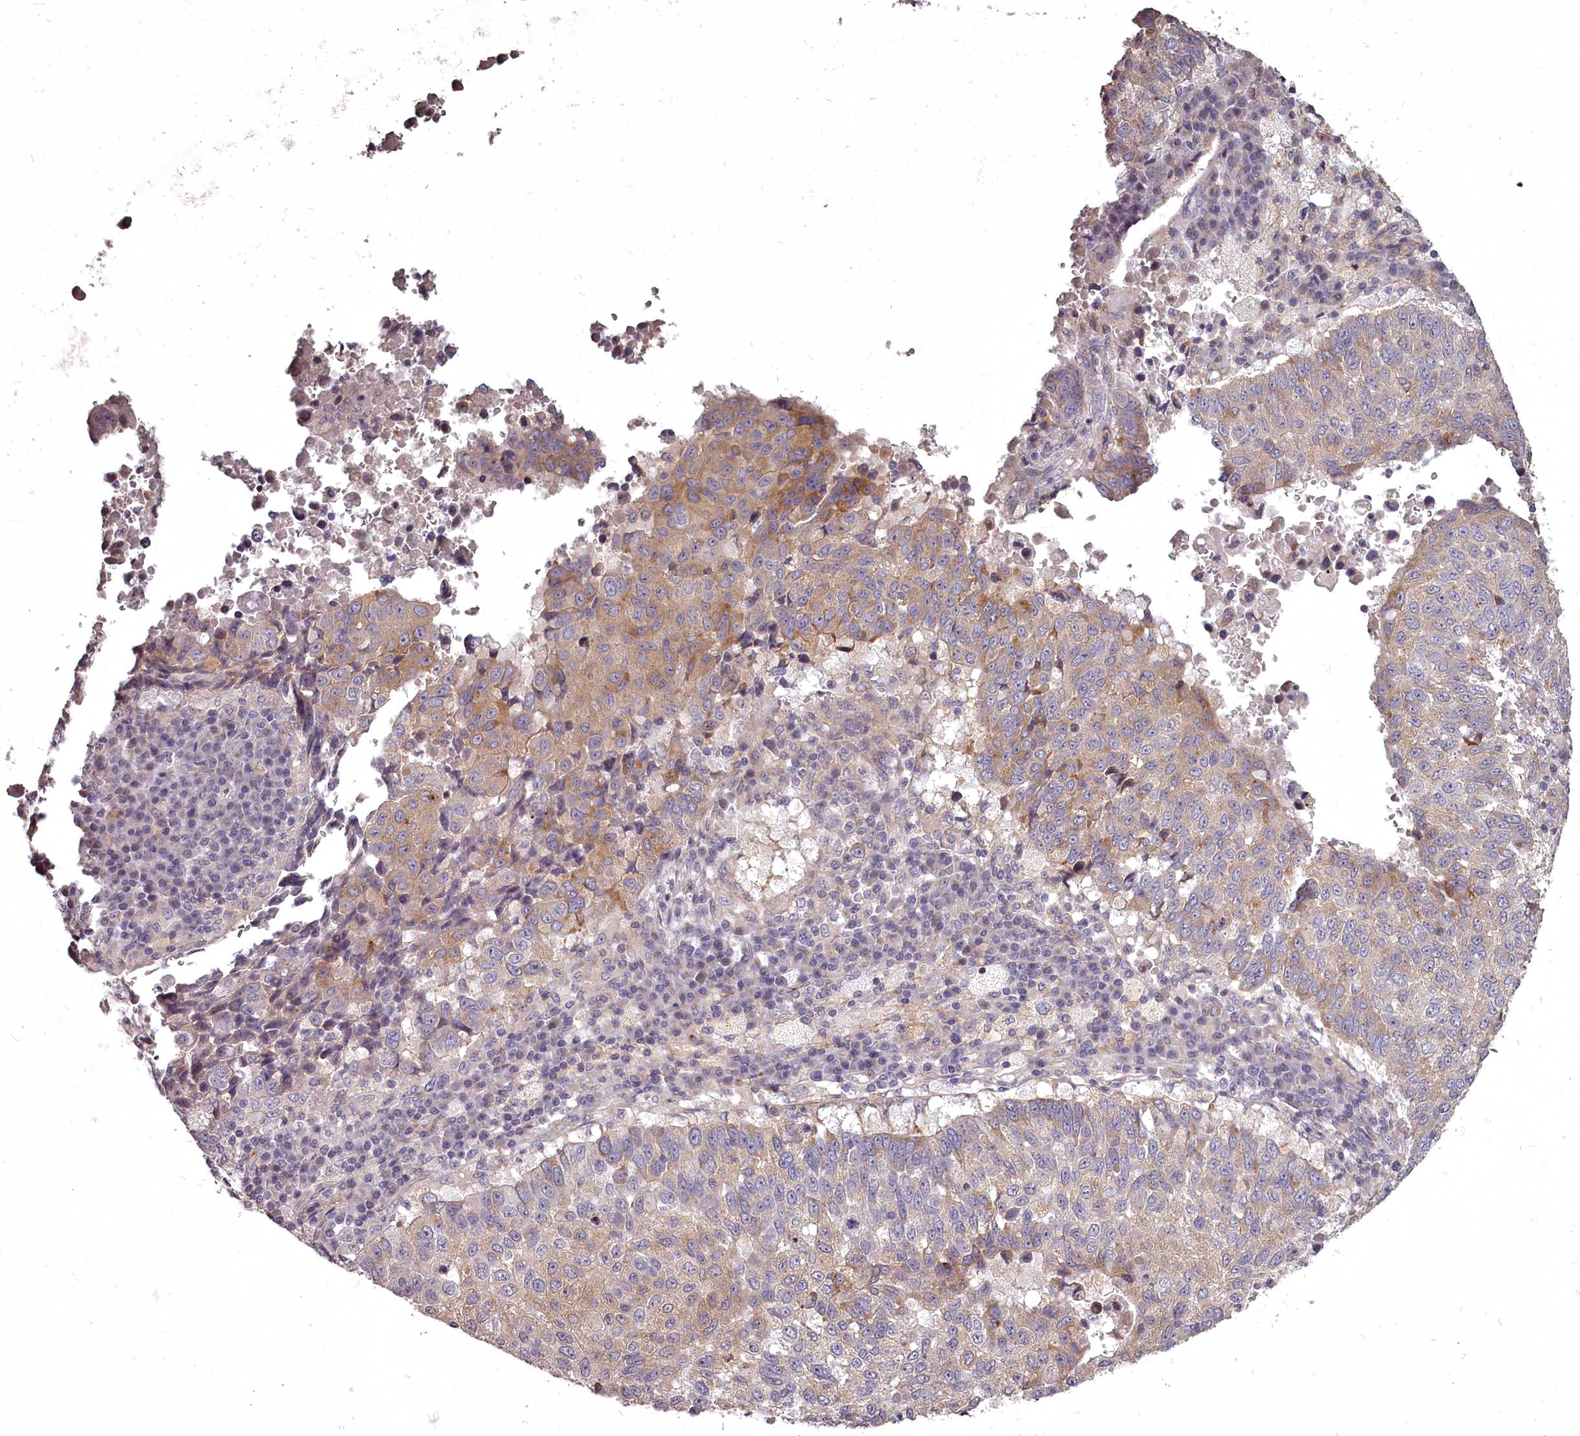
{"staining": {"intensity": "moderate", "quantity": "<25%", "location": "cytoplasmic/membranous"}, "tissue": "lung cancer", "cell_type": "Tumor cells", "image_type": "cancer", "snomed": [{"axis": "morphology", "description": "Squamous cell carcinoma, NOS"}, {"axis": "topography", "description": "Lung"}], "caption": "Immunohistochemistry micrograph of human lung squamous cell carcinoma stained for a protein (brown), which shows low levels of moderate cytoplasmic/membranous staining in about <25% of tumor cells.", "gene": "STX6", "patient": {"sex": "male", "age": 73}}